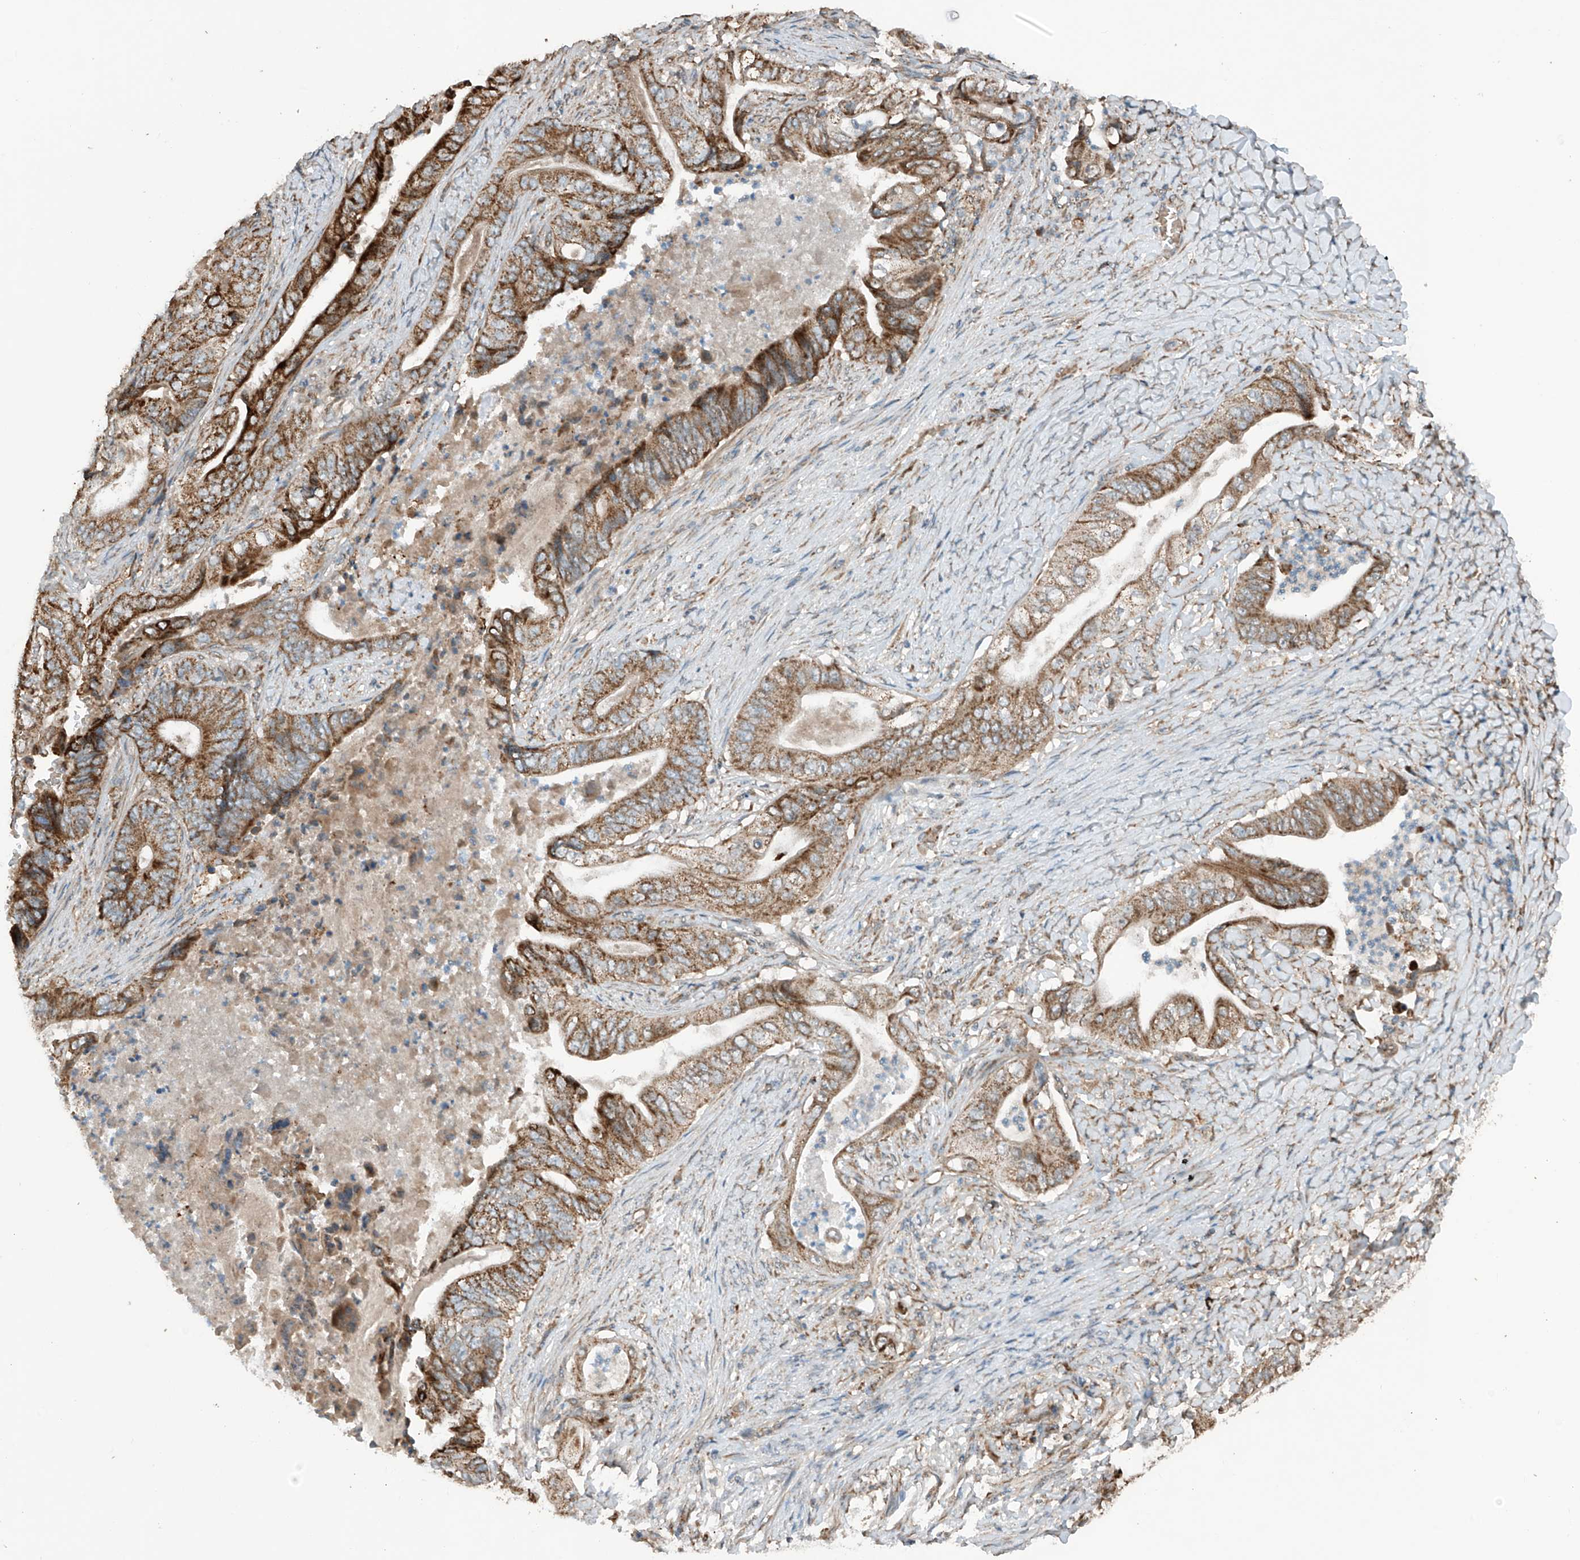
{"staining": {"intensity": "strong", "quantity": "25%-75%", "location": "cytoplasmic/membranous"}, "tissue": "stomach cancer", "cell_type": "Tumor cells", "image_type": "cancer", "snomed": [{"axis": "morphology", "description": "Adenocarcinoma, NOS"}, {"axis": "topography", "description": "Stomach"}], "caption": "Adenocarcinoma (stomach) stained with a brown dye demonstrates strong cytoplasmic/membranous positive staining in about 25%-75% of tumor cells.", "gene": "SAMD3", "patient": {"sex": "female", "age": 73}}